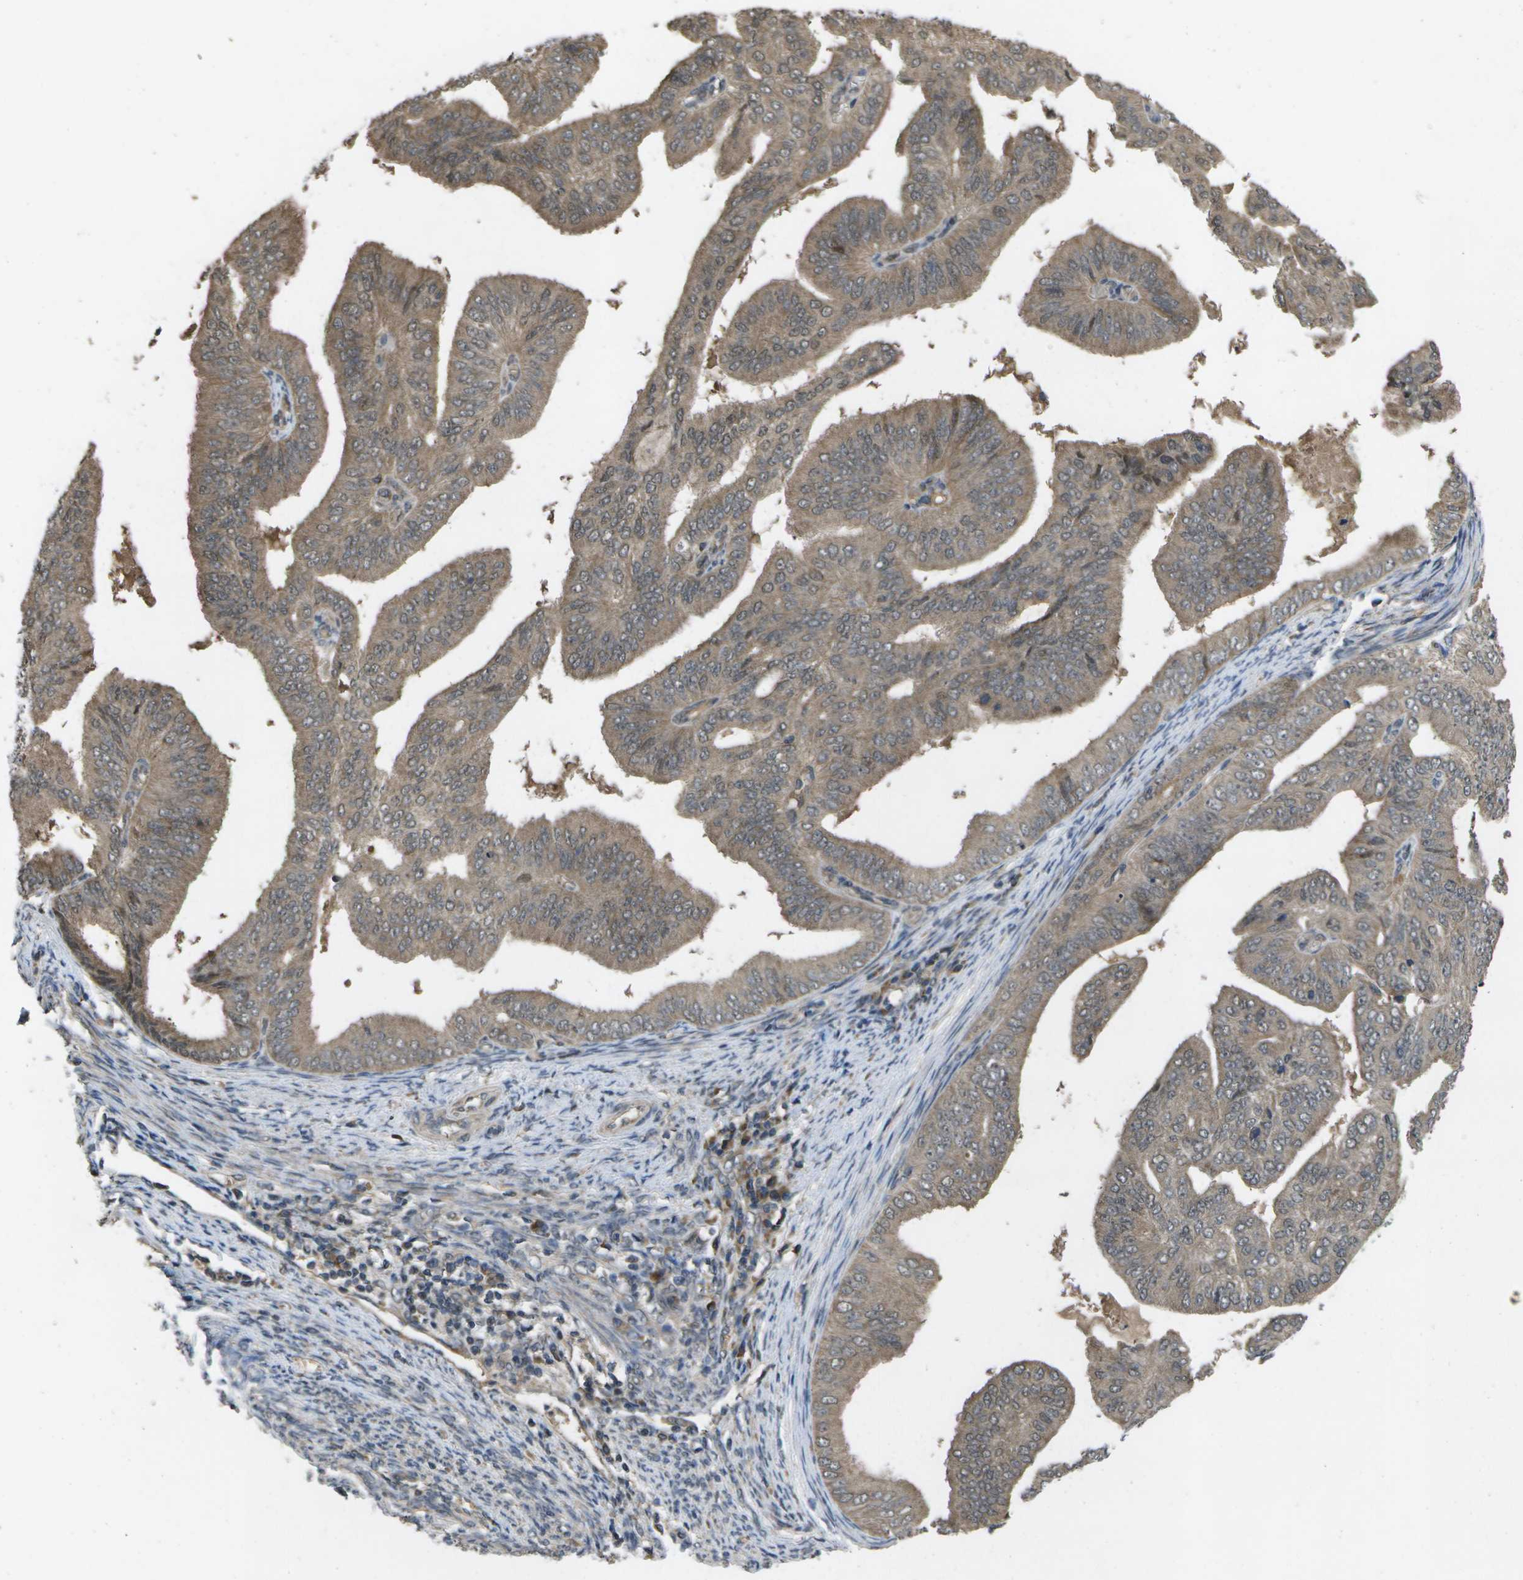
{"staining": {"intensity": "weak", "quantity": ">75%", "location": "cytoplasmic/membranous"}, "tissue": "endometrial cancer", "cell_type": "Tumor cells", "image_type": "cancer", "snomed": [{"axis": "morphology", "description": "Adenocarcinoma, NOS"}, {"axis": "topography", "description": "Endometrium"}], "caption": "Protein expression analysis of adenocarcinoma (endometrial) exhibits weak cytoplasmic/membranous positivity in about >75% of tumor cells.", "gene": "ALAS1", "patient": {"sex": "female", "age": 58}}